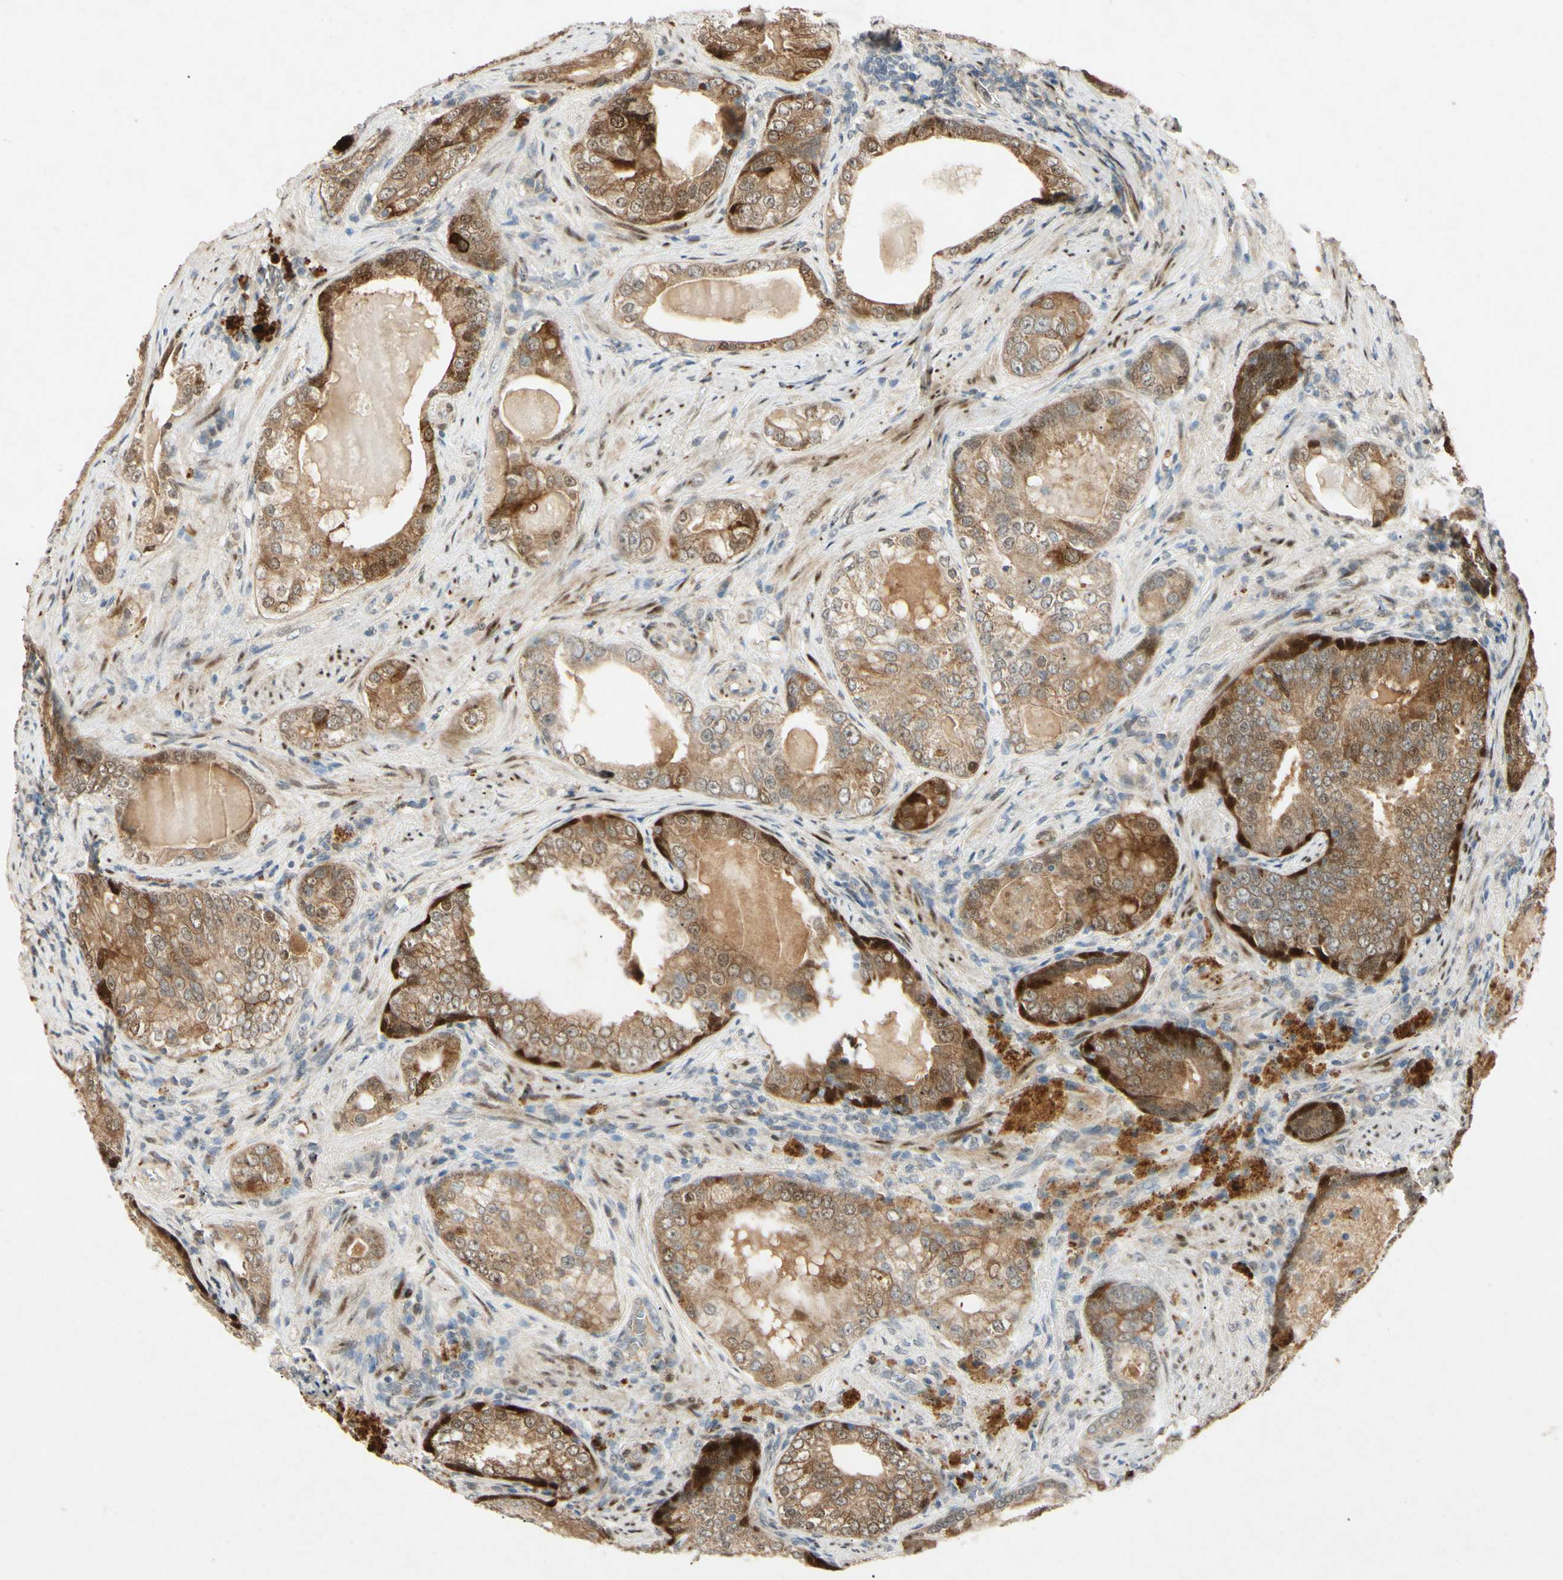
{"staining": {"intensity": "moderate", "quantity": "25%-75%", "location": "cytoplasmic/membranous"}, "tissue": "prostate cancer", "cell_type": "Tumor cells", "image_type": "cancer", "snomed": [{"axis": "morphology", "description": "Adenocarcinoma, High grade"}, {"axis": "topography", "description": "Prostate"}], "caption": "Immunohistochemical staining of human prostate high-grade adenocarcinoma exhibits moderate cytoplasmic/membranous protein staining in about 25%-75% of tumor cells. The protein is stained brown, and the nuclei are stained in blue (DAB (3,3'-diaminobenzidine) IHC with brightfield microscopy, high magnification).", "gene": "HSPA1B", "patient": {"sex": "male", "age": 66}}